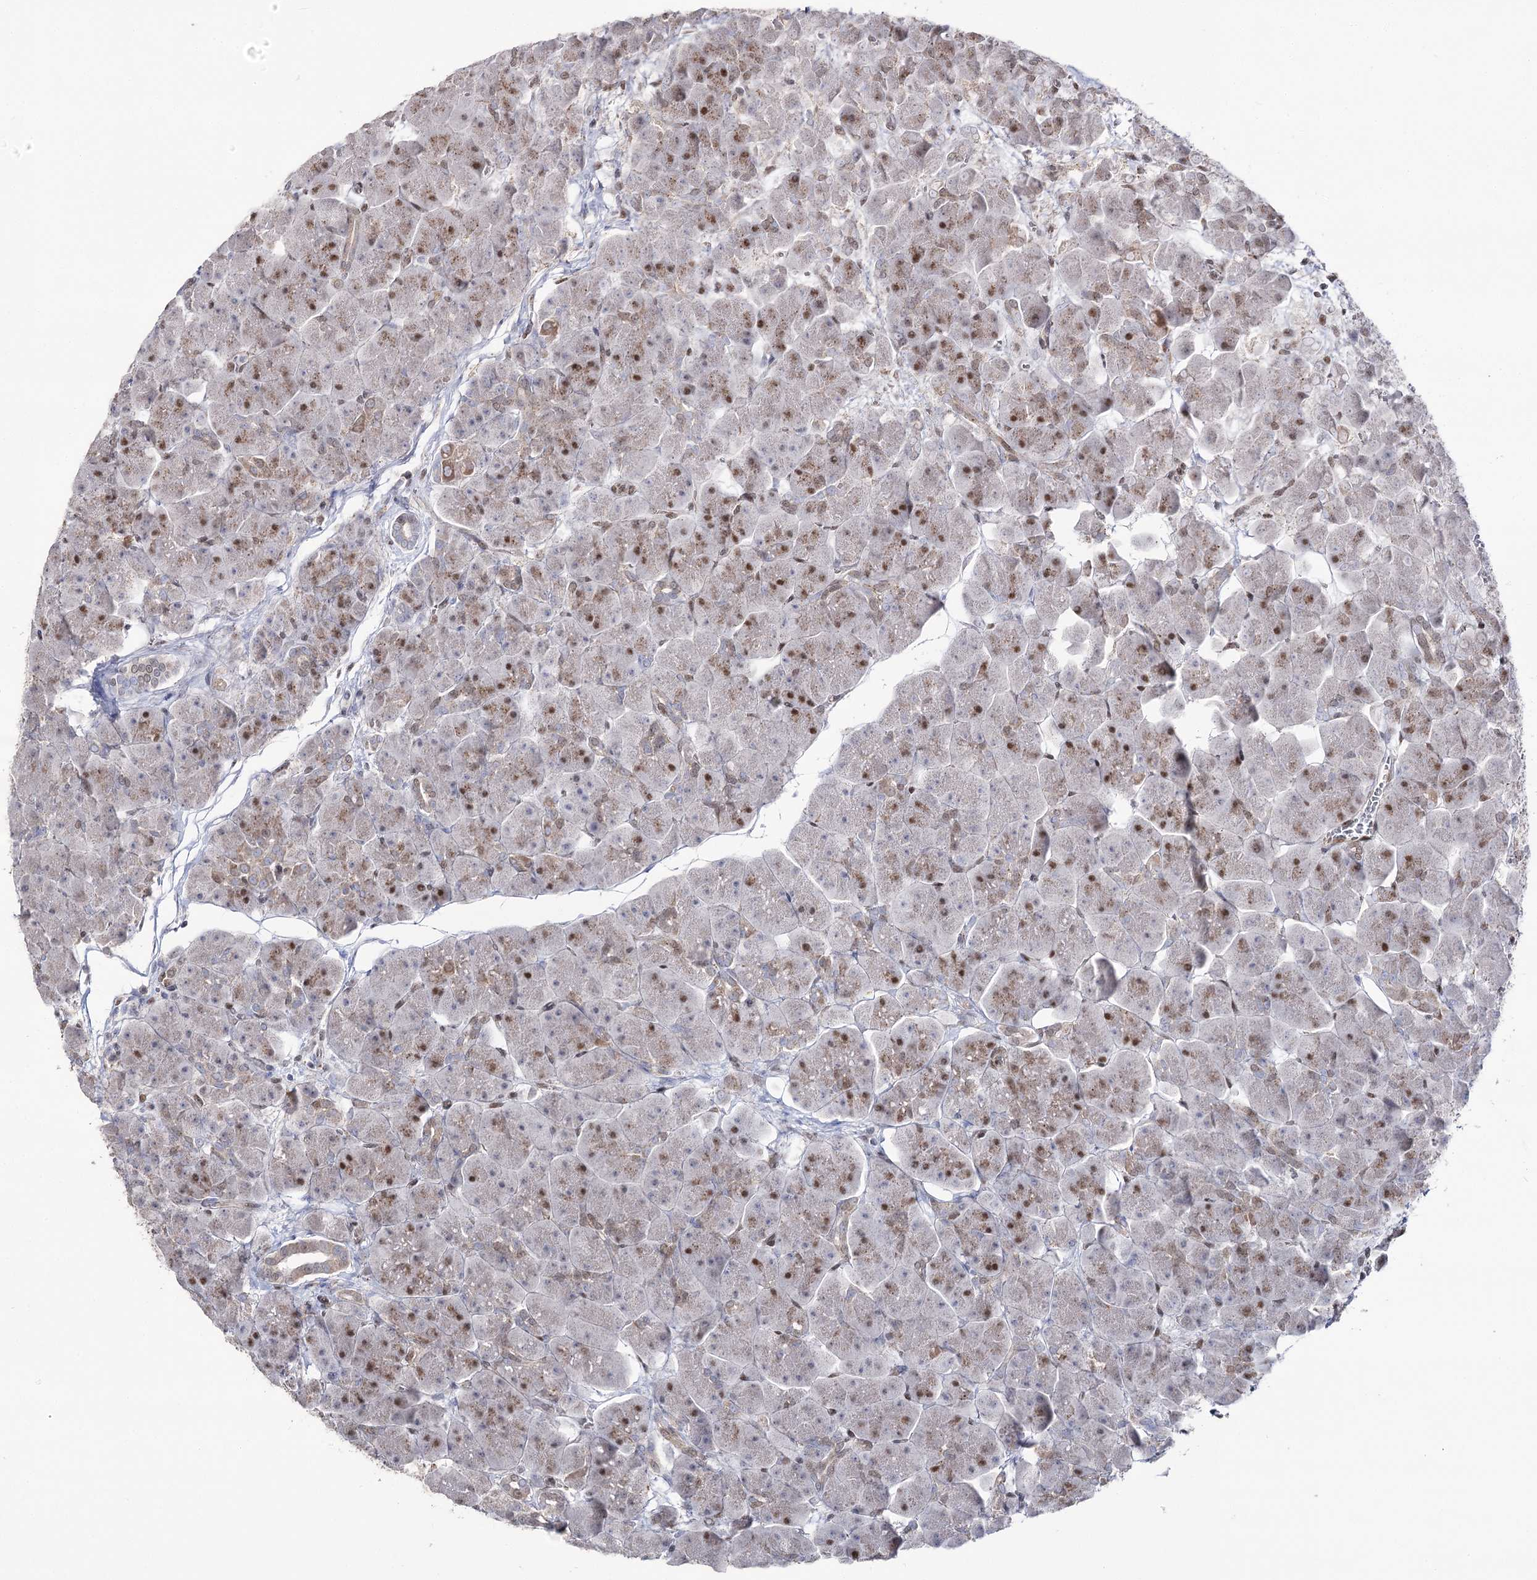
{"staining": {"intensity": "moderate", "quantity": ">75%", "location": "cytoplasmic/membranous,nuclear"}, "tissue": "pancreas", "cell_type": "Exocrine glandular cells", "image_type": "normal", "snomed": [{"axis": "morphology", "description": "Normal tissue, NOS"}, {"axis": "topography", "description": "Pancreas"}], "caption": "IHC histopathology image of normal pancreas stained for a protein (brown), which displays medium levels of moderate cytoplasmic/membranous,nuclear expression in approximately >75% of exocrine glandular cells.", "gene": "VGLL4", "patient": {"sex": "male", "age": 66}}